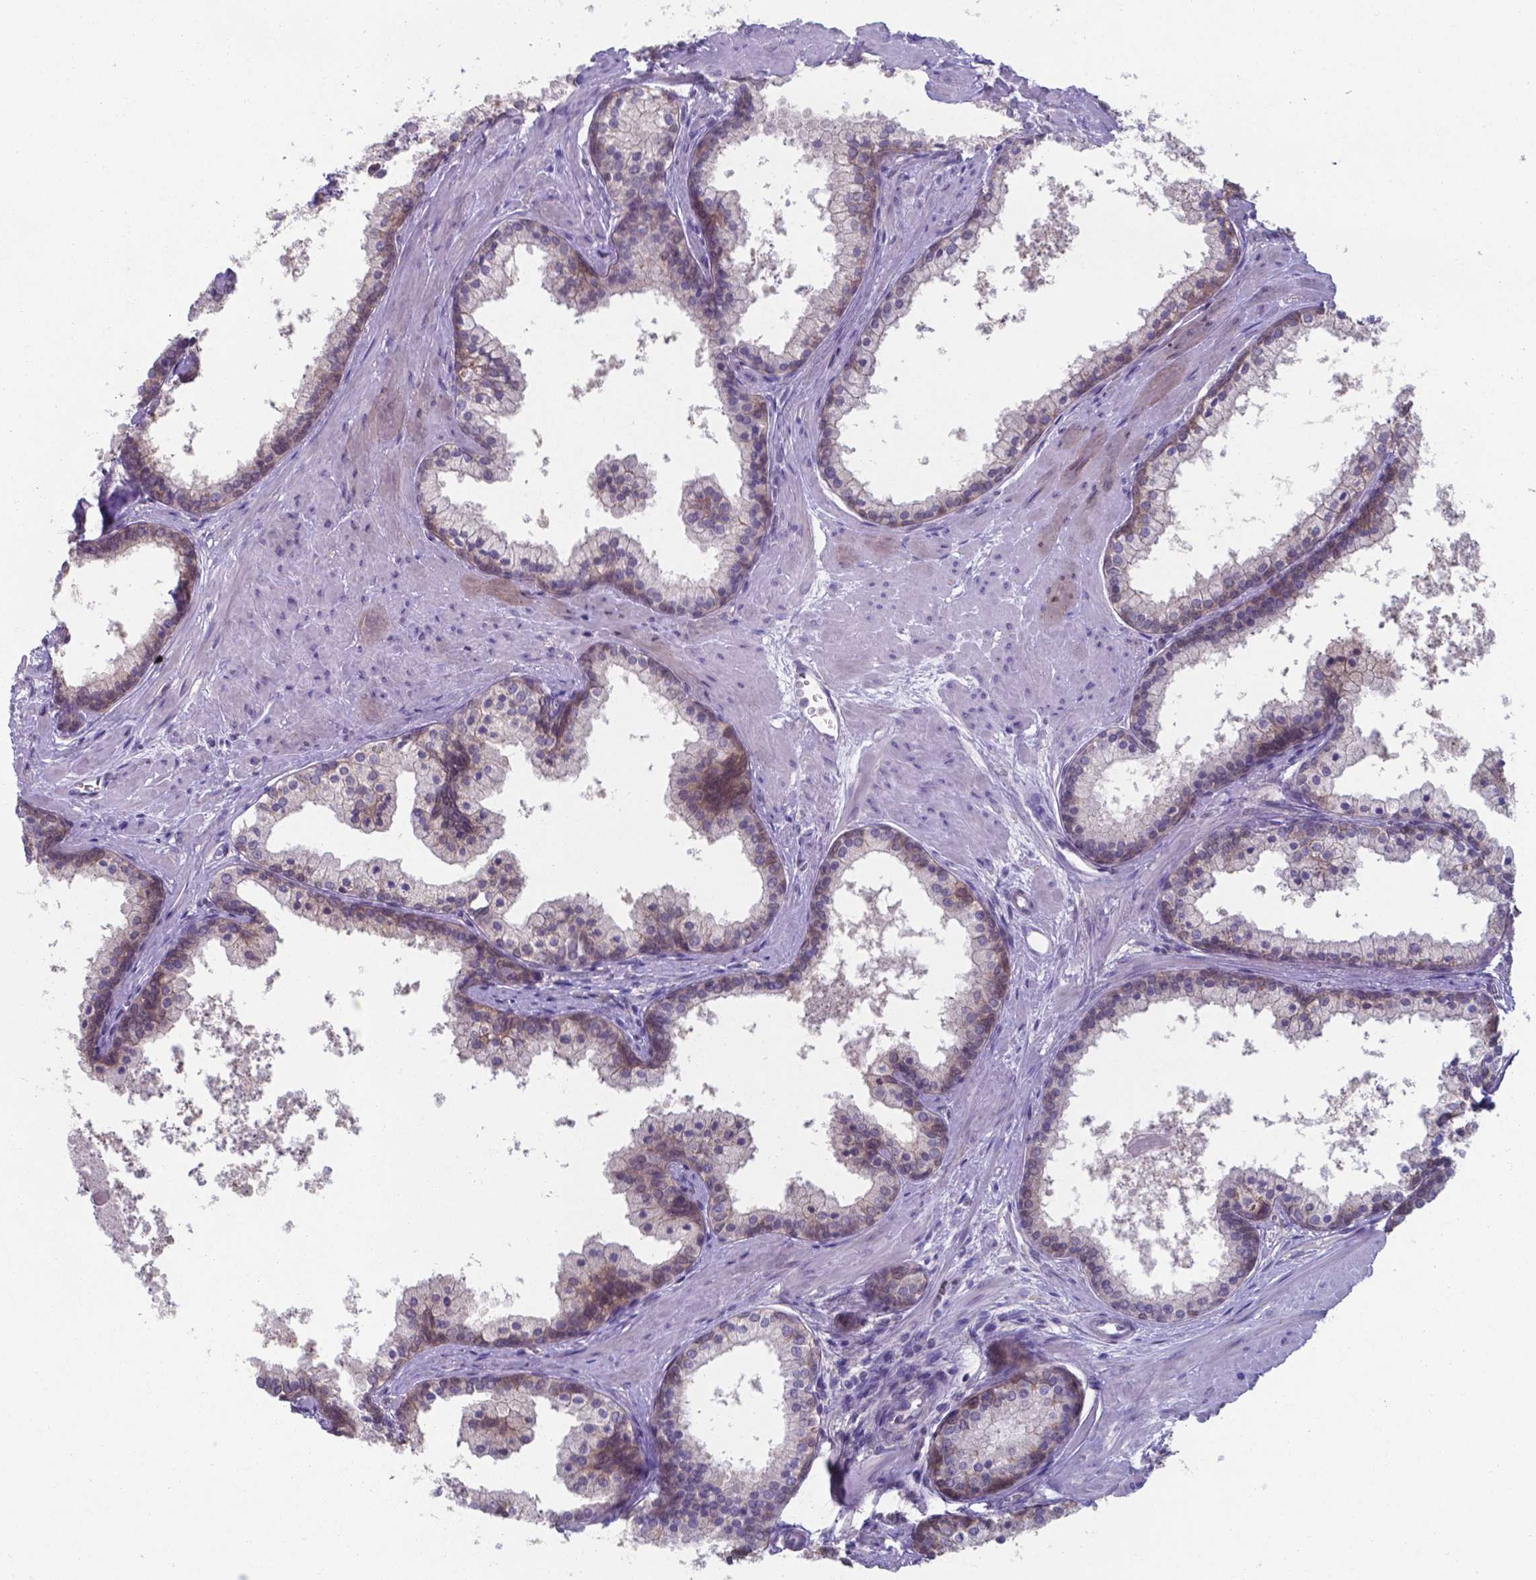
{"staining": {"intensity": "moderate", "quantity": "25%-75%", "location": "nuclear"}, "tissue": "prostate", "cell_type": "Glandular cells", "image_type": "normal", "snomed": [{"axis": "morphology", "description": "Normal tissue, NOS"}, {"axis": "topography", "description": "Prostate"}], "caption": "Protein analysis of unremarkable prostate demonstrates moderate nuclear positivity in about 25%-75% of glandular cells. (Brightfield microscopy of DAB IHC at high magnification).", "gene": "UBE2E2", "patient": {"sex": "male", "age": 61}}